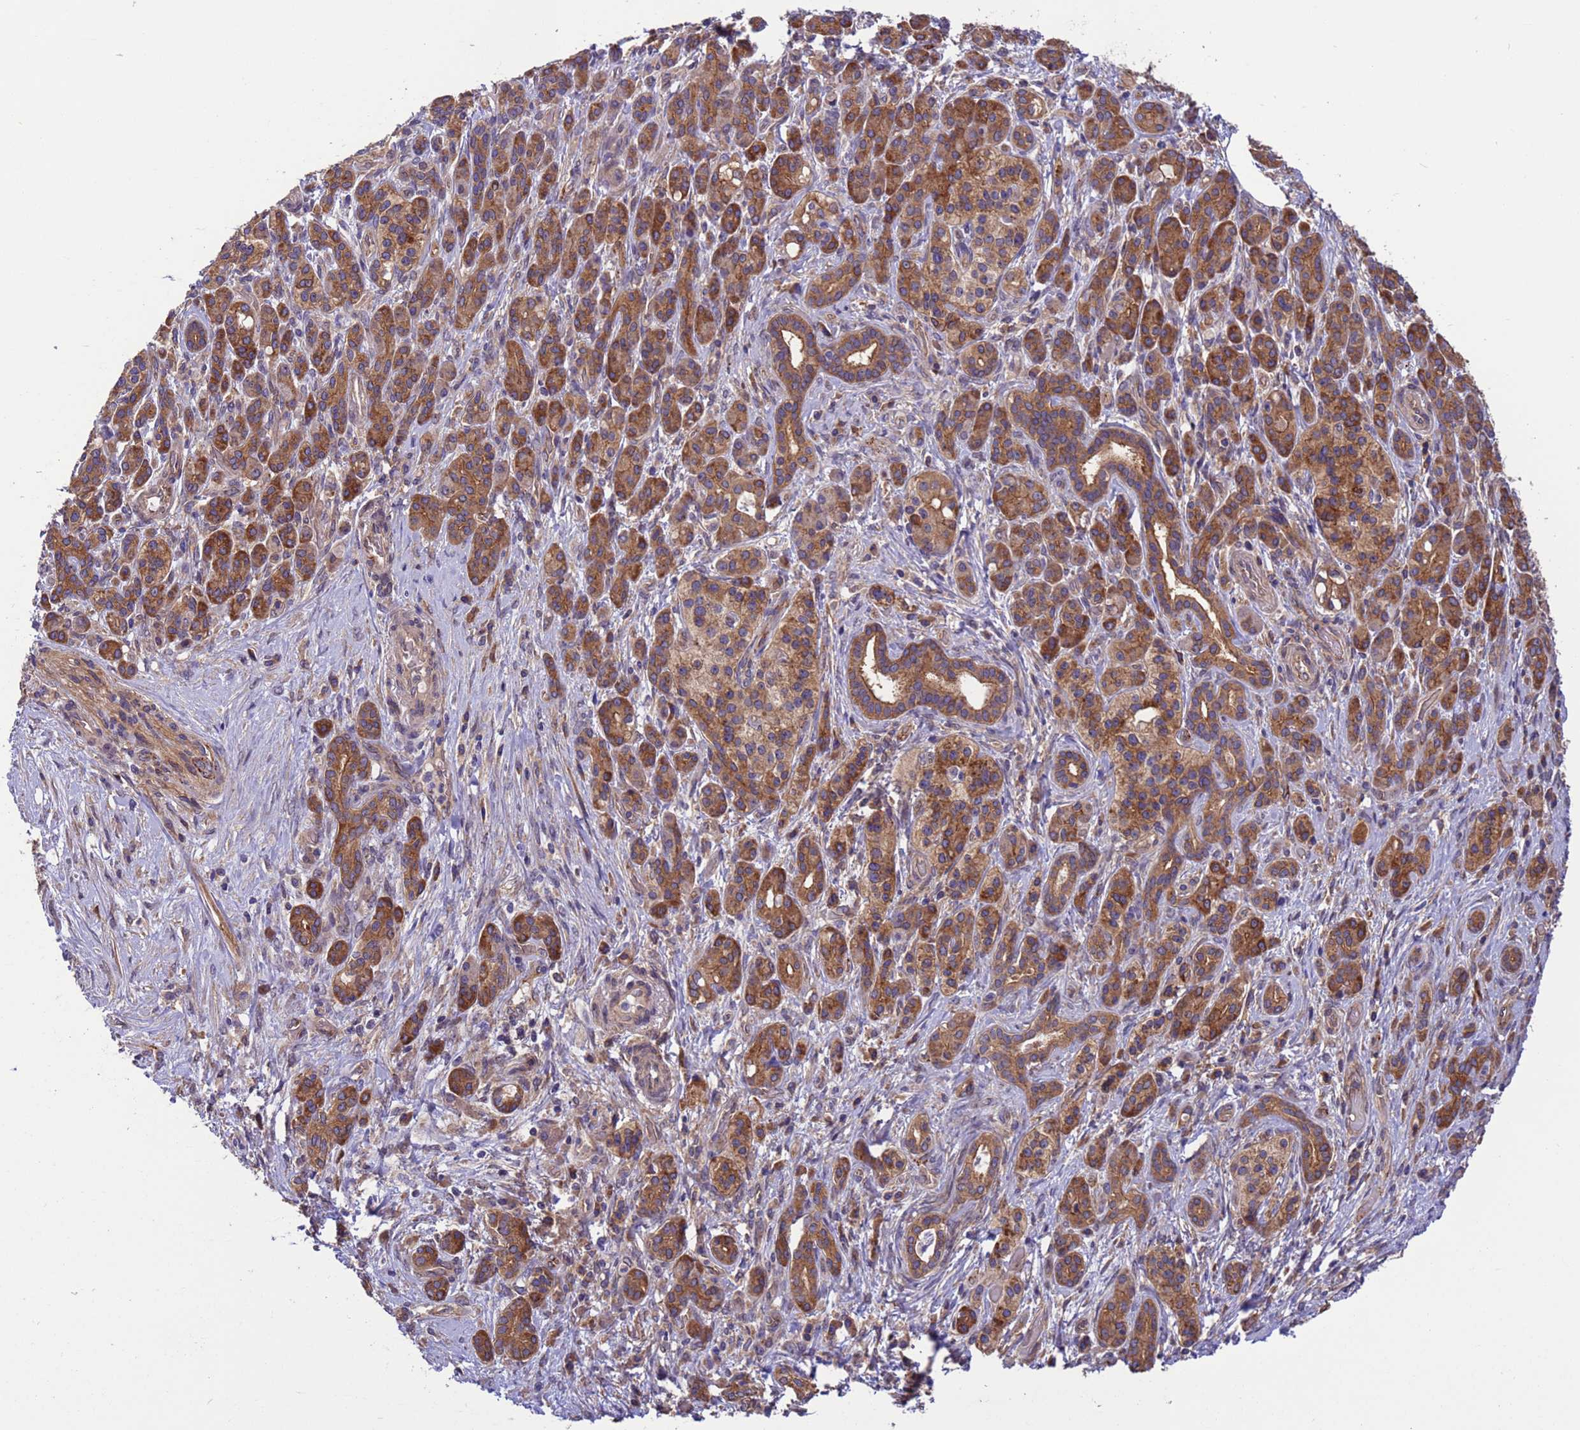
{"staining": {"intensity": "moderate", "quantity": ">75%", "location": "cytoplasmic/membranous"}, "tissue": "pancreatic cancer", "cell_type": "Tumor cells", "image_type": "cancer", "snomed": [{"axis": "morphology", "description": "Adenocarcinoma, NOS"}, {"axis": "topography", "description": "Pancreas"}], "caption": "Moderate cytoplasmic/membranous positivity is present in about >75% of tumor cells in pancreatic cancer.", "gene": "ARHGAP12", "patient": {"sex": "female", "age": 73}}